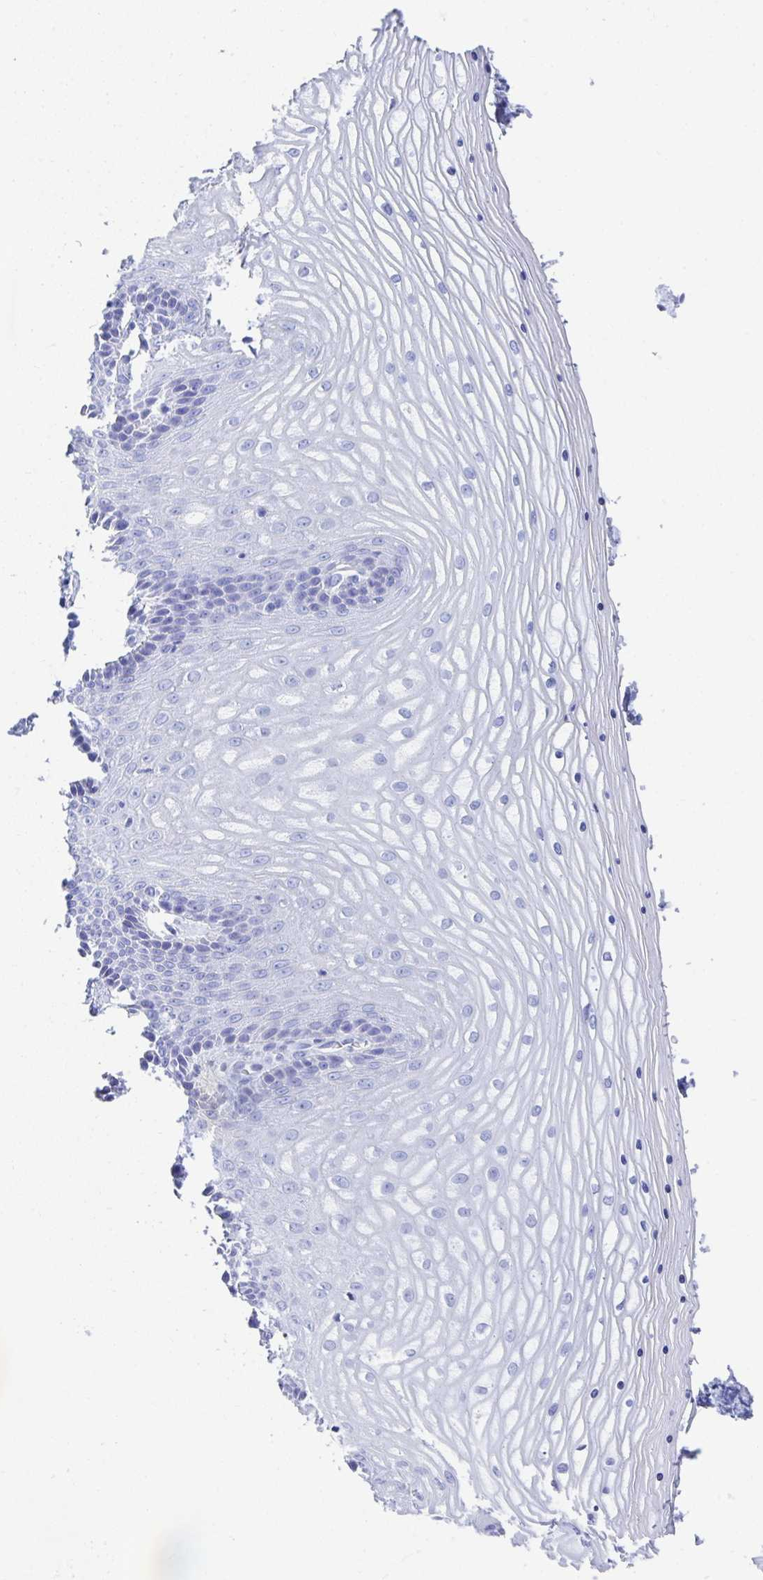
{"staining": {"intensity": "negative", "quantity": "none", "location": "none"}, "tissue": "vagina", "cell_type": "Squamous epithelial cells", "image_type": "normal", "snomed": [{"axis": "morphology", "description": "Normal tissue, NOS"}, {"axis": "topography", "description": "Vagina"}], "caption": "This is an immunohistochemistry (IHC) histopathology image of unremarkable vagina. There is no positivity in squamous epithelial cells.", "gene": "MROH2B", "patient": {"sex": "female", "age": 45}}